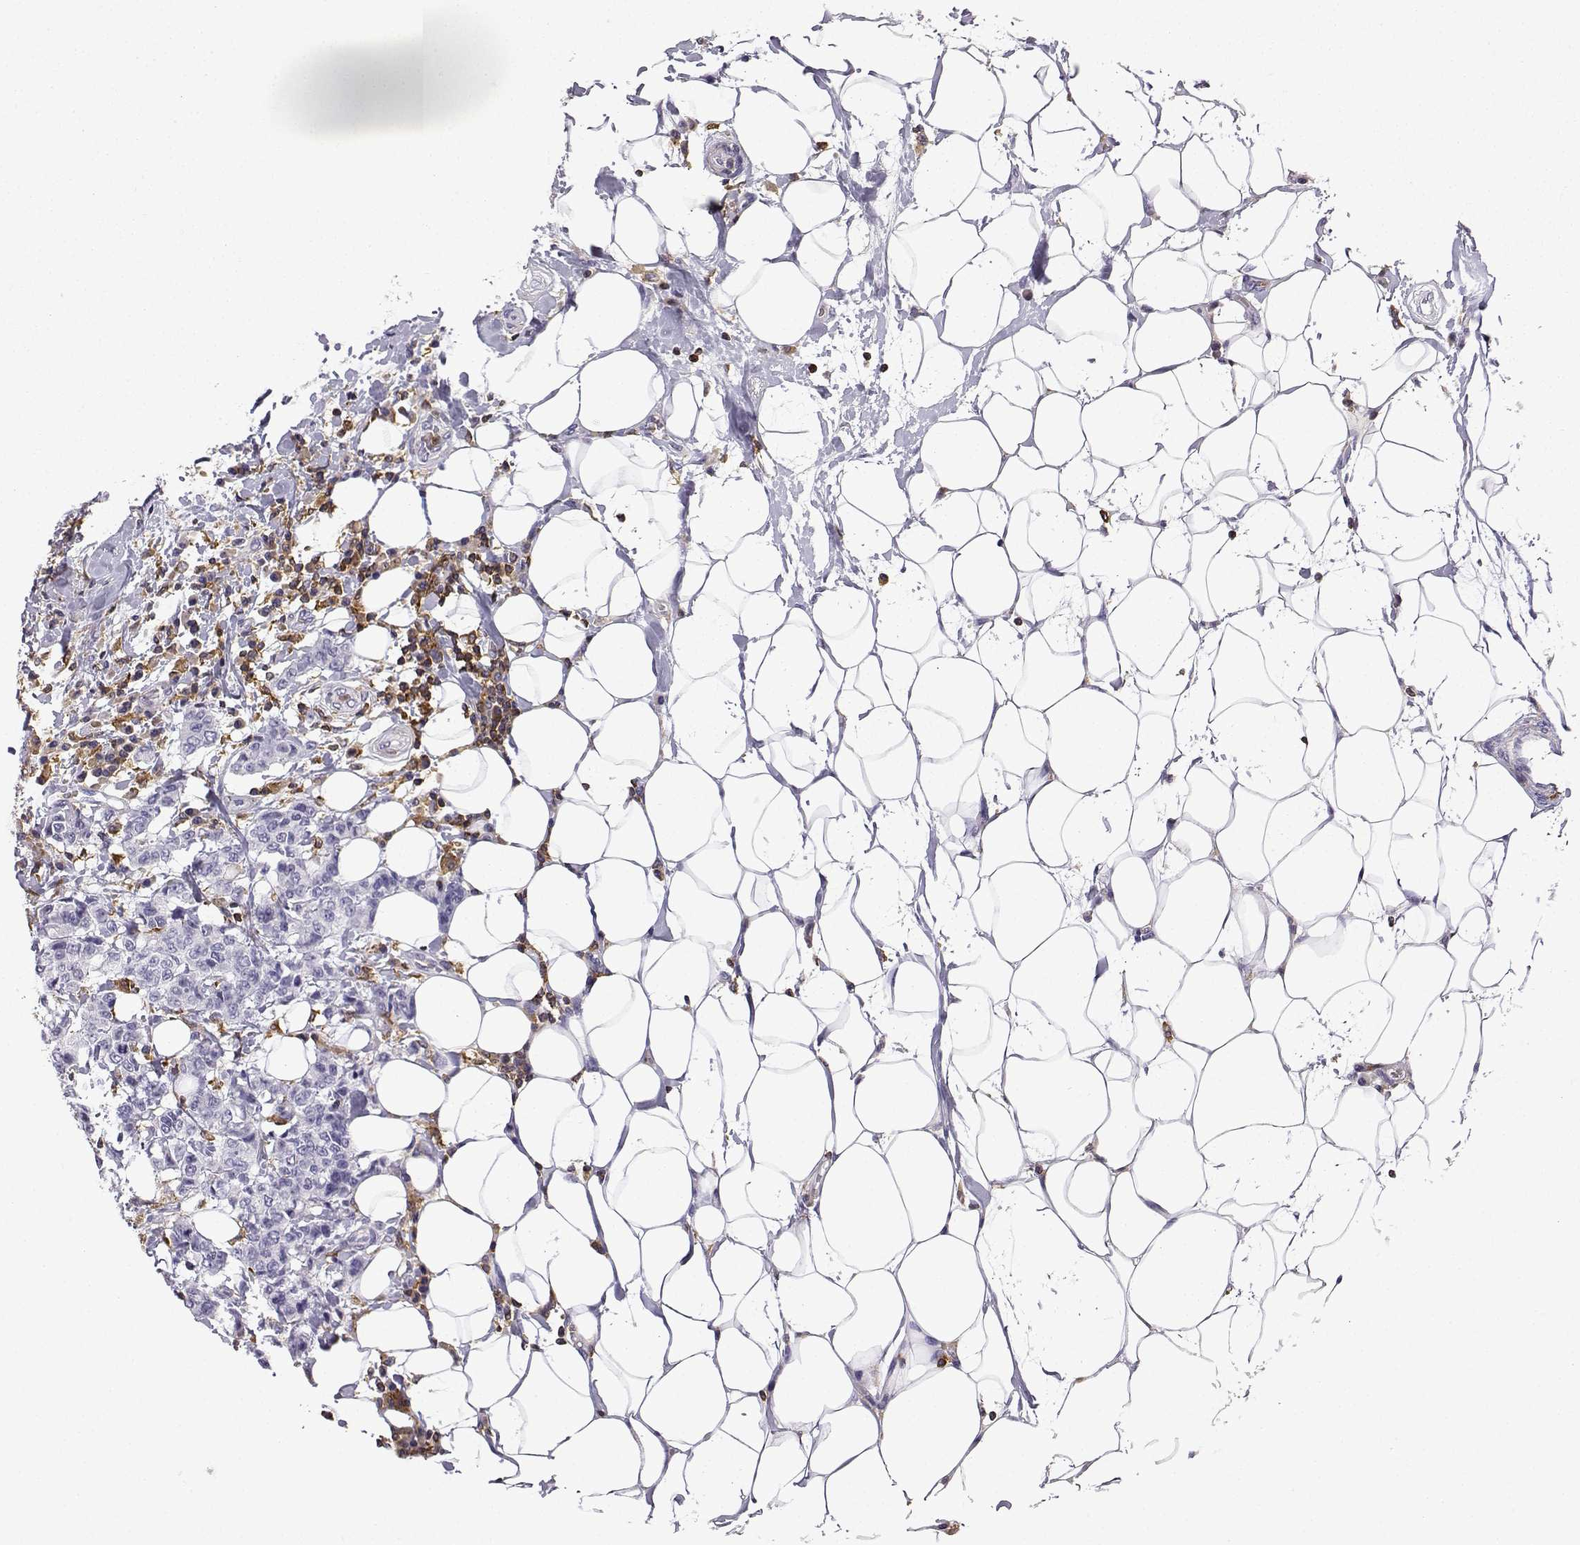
{"staining": {"intensity": "negative", "quantity": "none", "location": "none"}, "tissue": "breast cancer", "cell_type": "Tumor cells", "image_type": "cancer", "snomed": [{"axis": "morphology", "description": "Duct carcinoma"}, {"axis": "topography", "description": "Breast"}], "caption": "A micrograph of human invasive ductal carcinoma (breast) is negative for staining in tumor cells.", "gene": "DOCK10", "patient": {"sex": "female", "age": 27}}